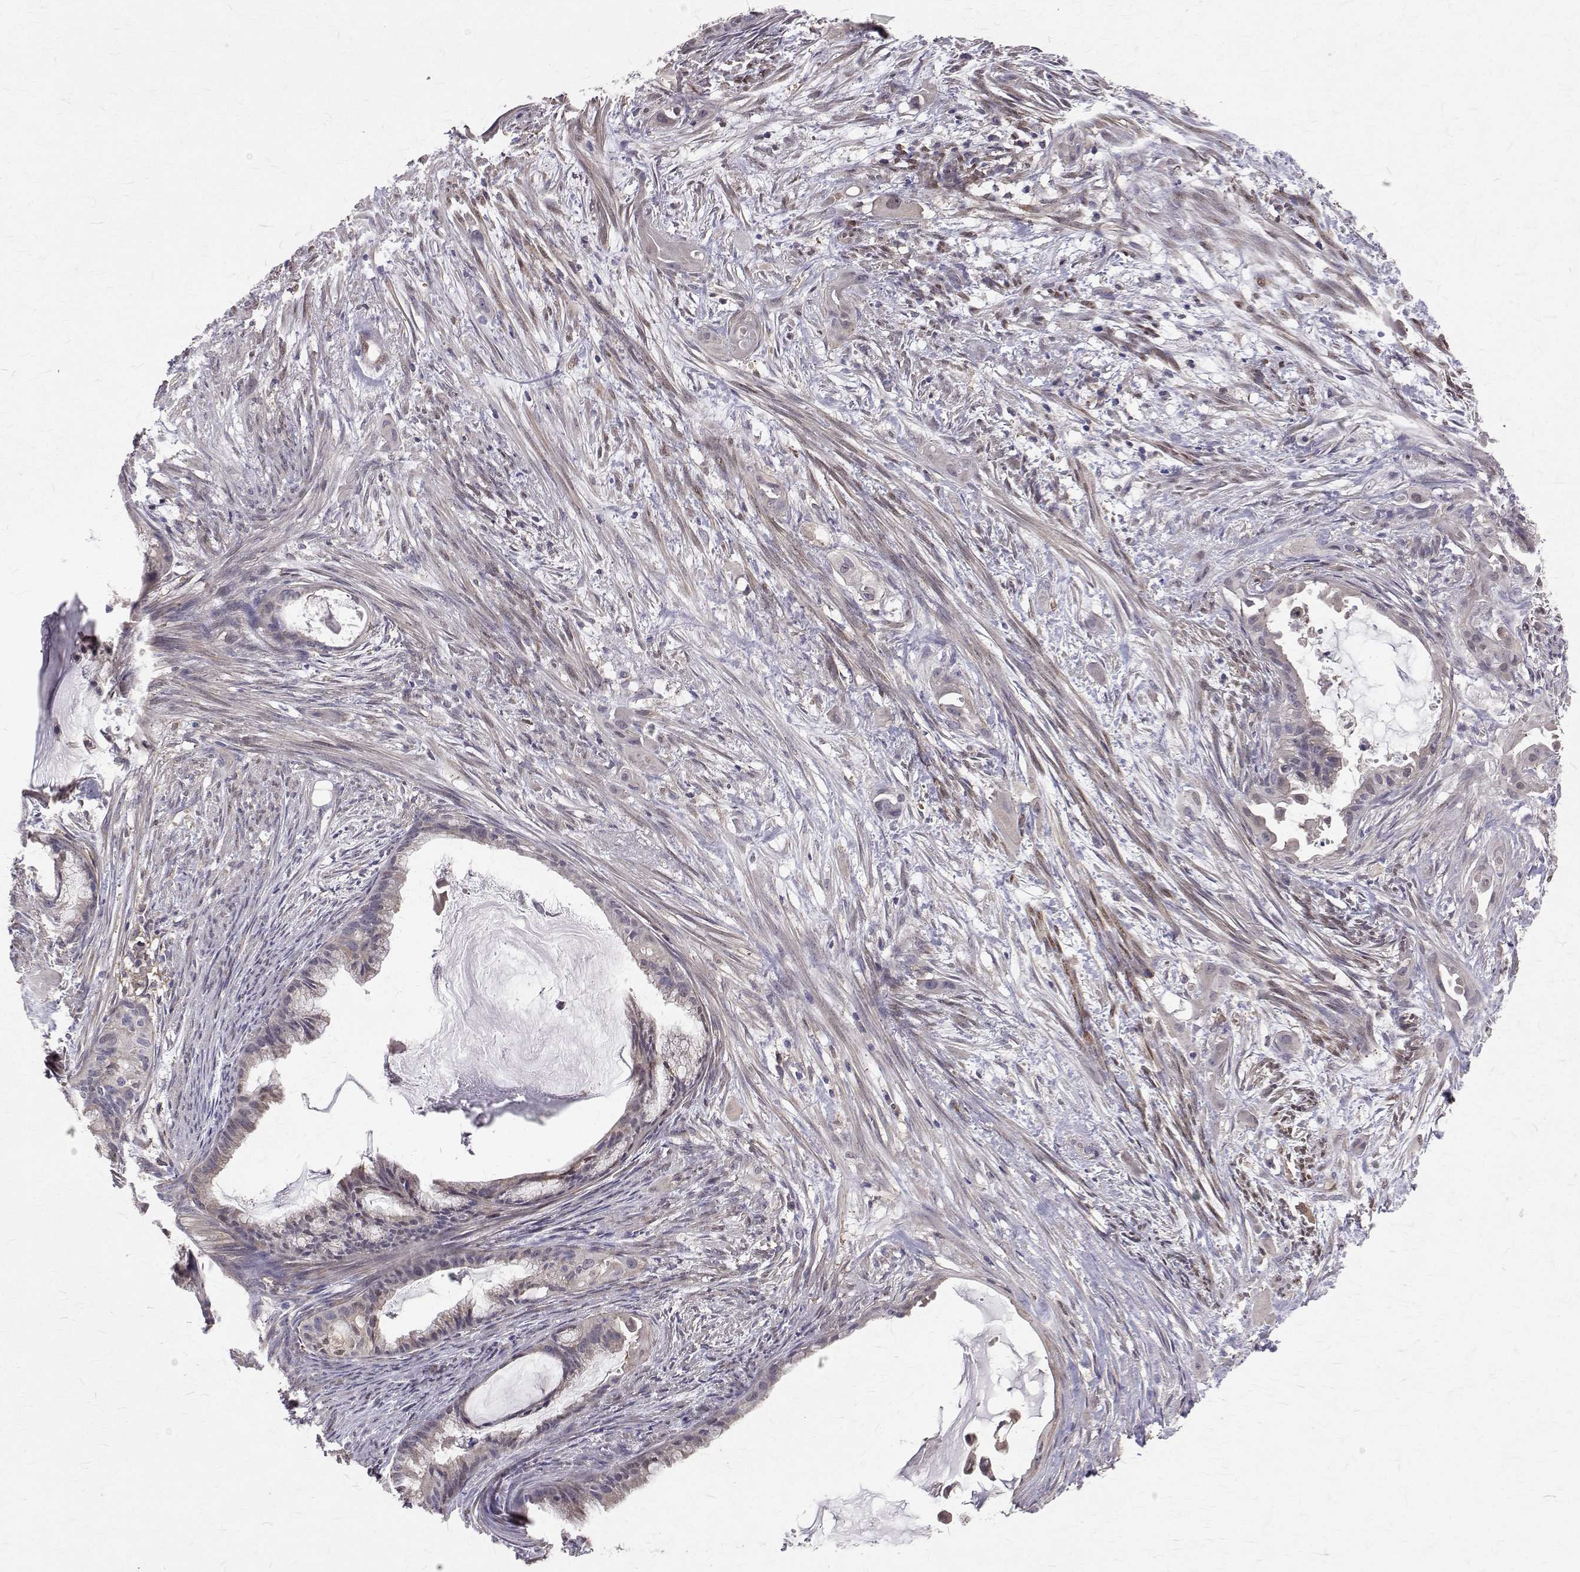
{"staining": {"intensity": "negative", "quantity": "none", "location": "none"}, "tissue": "endometrial cancer", "cell_type": "Tumor cells", "image_type": "cancer", "snomed": [{"axis": "morphology", "description": "Adenocarcinoma, NOS"}, {"axis": "topography", "description": "Endometrium"}], "caption": "Immunohistochemistry (IHC) histopathology image of human endometrial cancer stained for a protein (brown), which reveals no staining in tumor cells.", "gene": "CCDC89", "patient": {"sex": "female", "age": 86}}